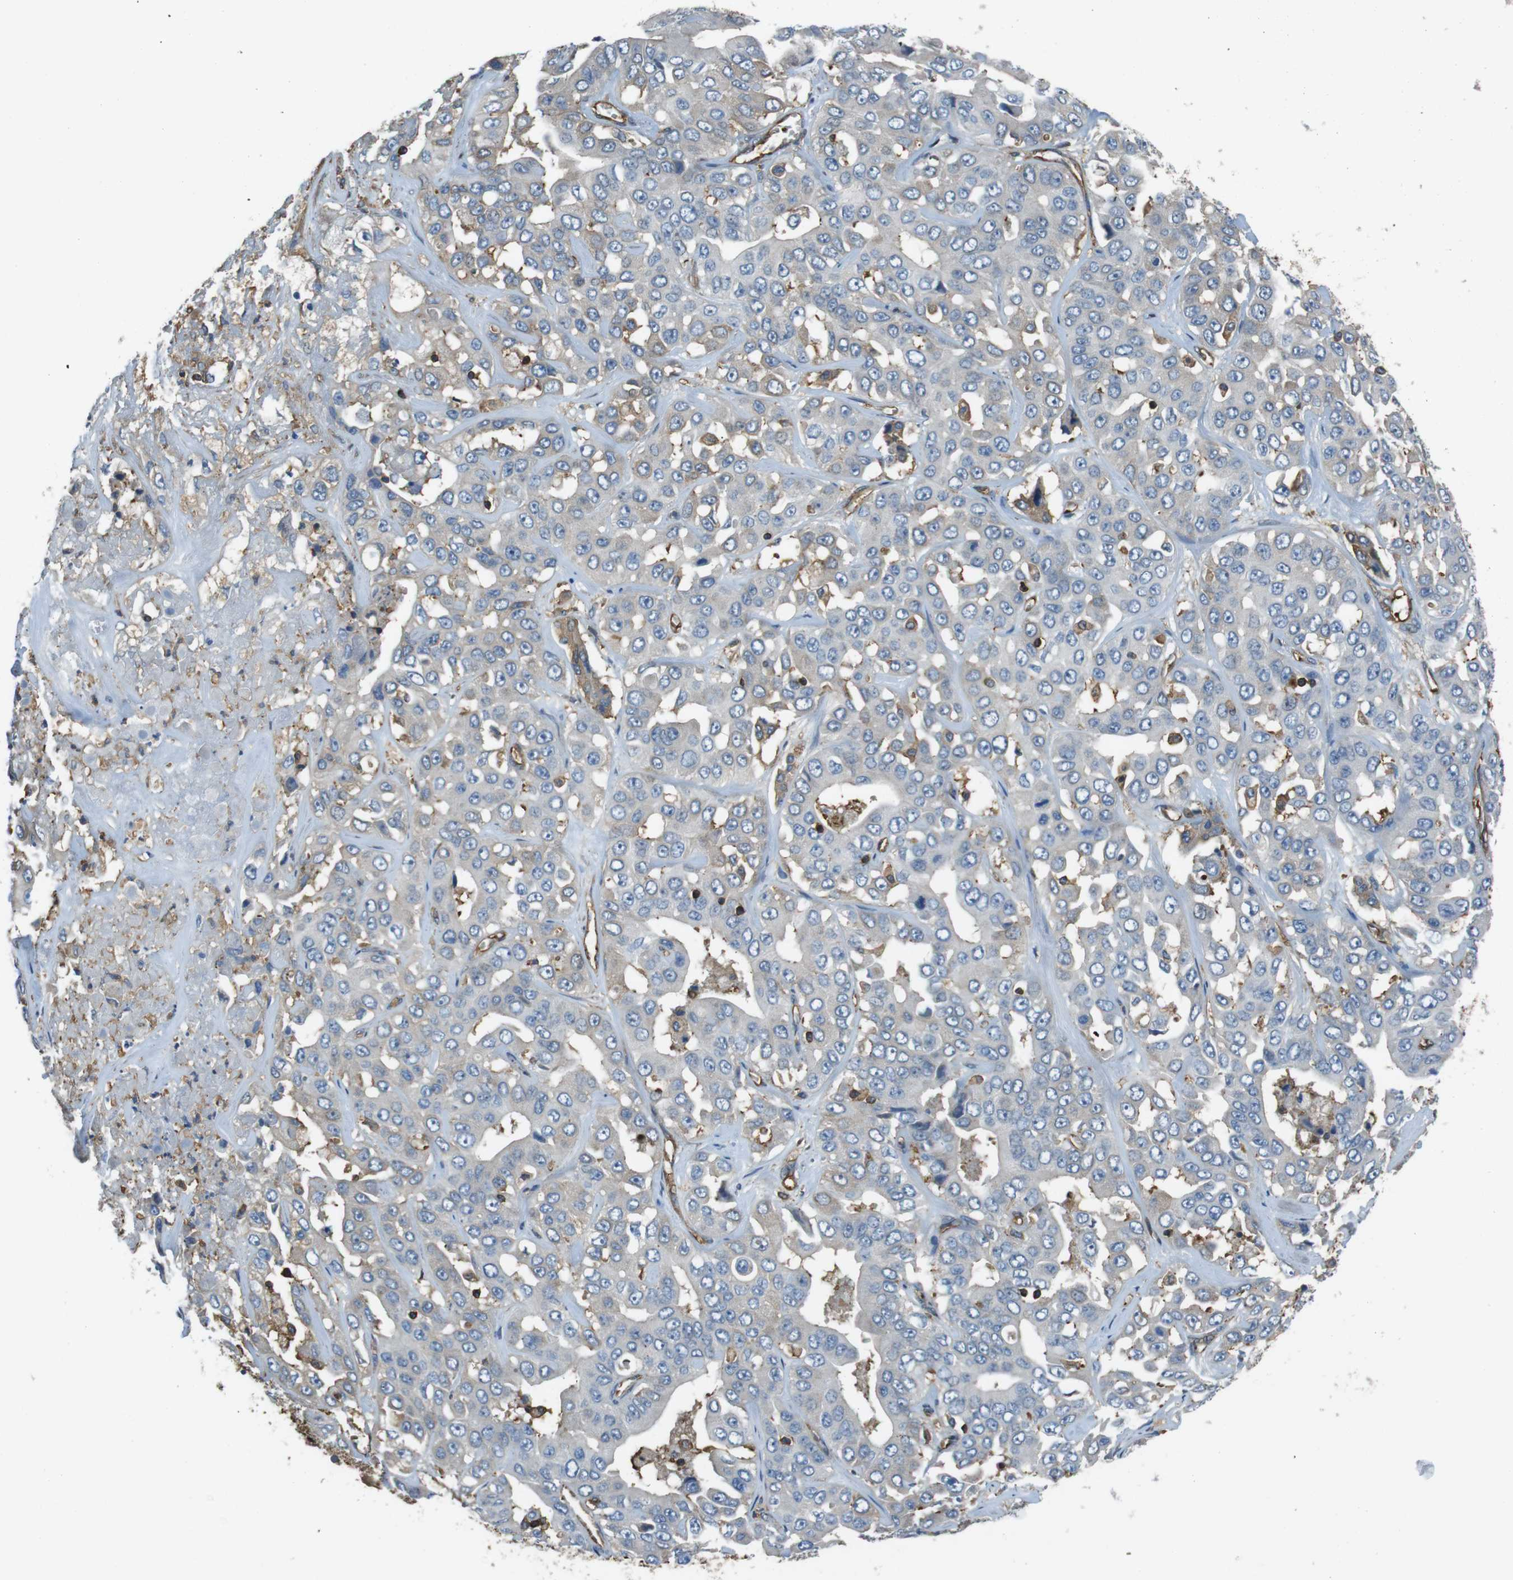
{"staining": {"intensity": "negative", "quantity": "none", "location": "none"}, "tissue": "liver cancer", "cell_type": "Tumor cells", "image_type": "cancer", "snomed": [{"axis": "morphology", "description": "Cholangiocarcinoma"}, {"axis": "topography", "description": "Liver"}], "caption": "High power microscopy image of an immunohistochemistry photomicrograph of liver cholangiocarcinoma, revealing no significant positivity in tumor cells.", "gene": "FCAR", "patient": {"sex": "female", "age": 52}}